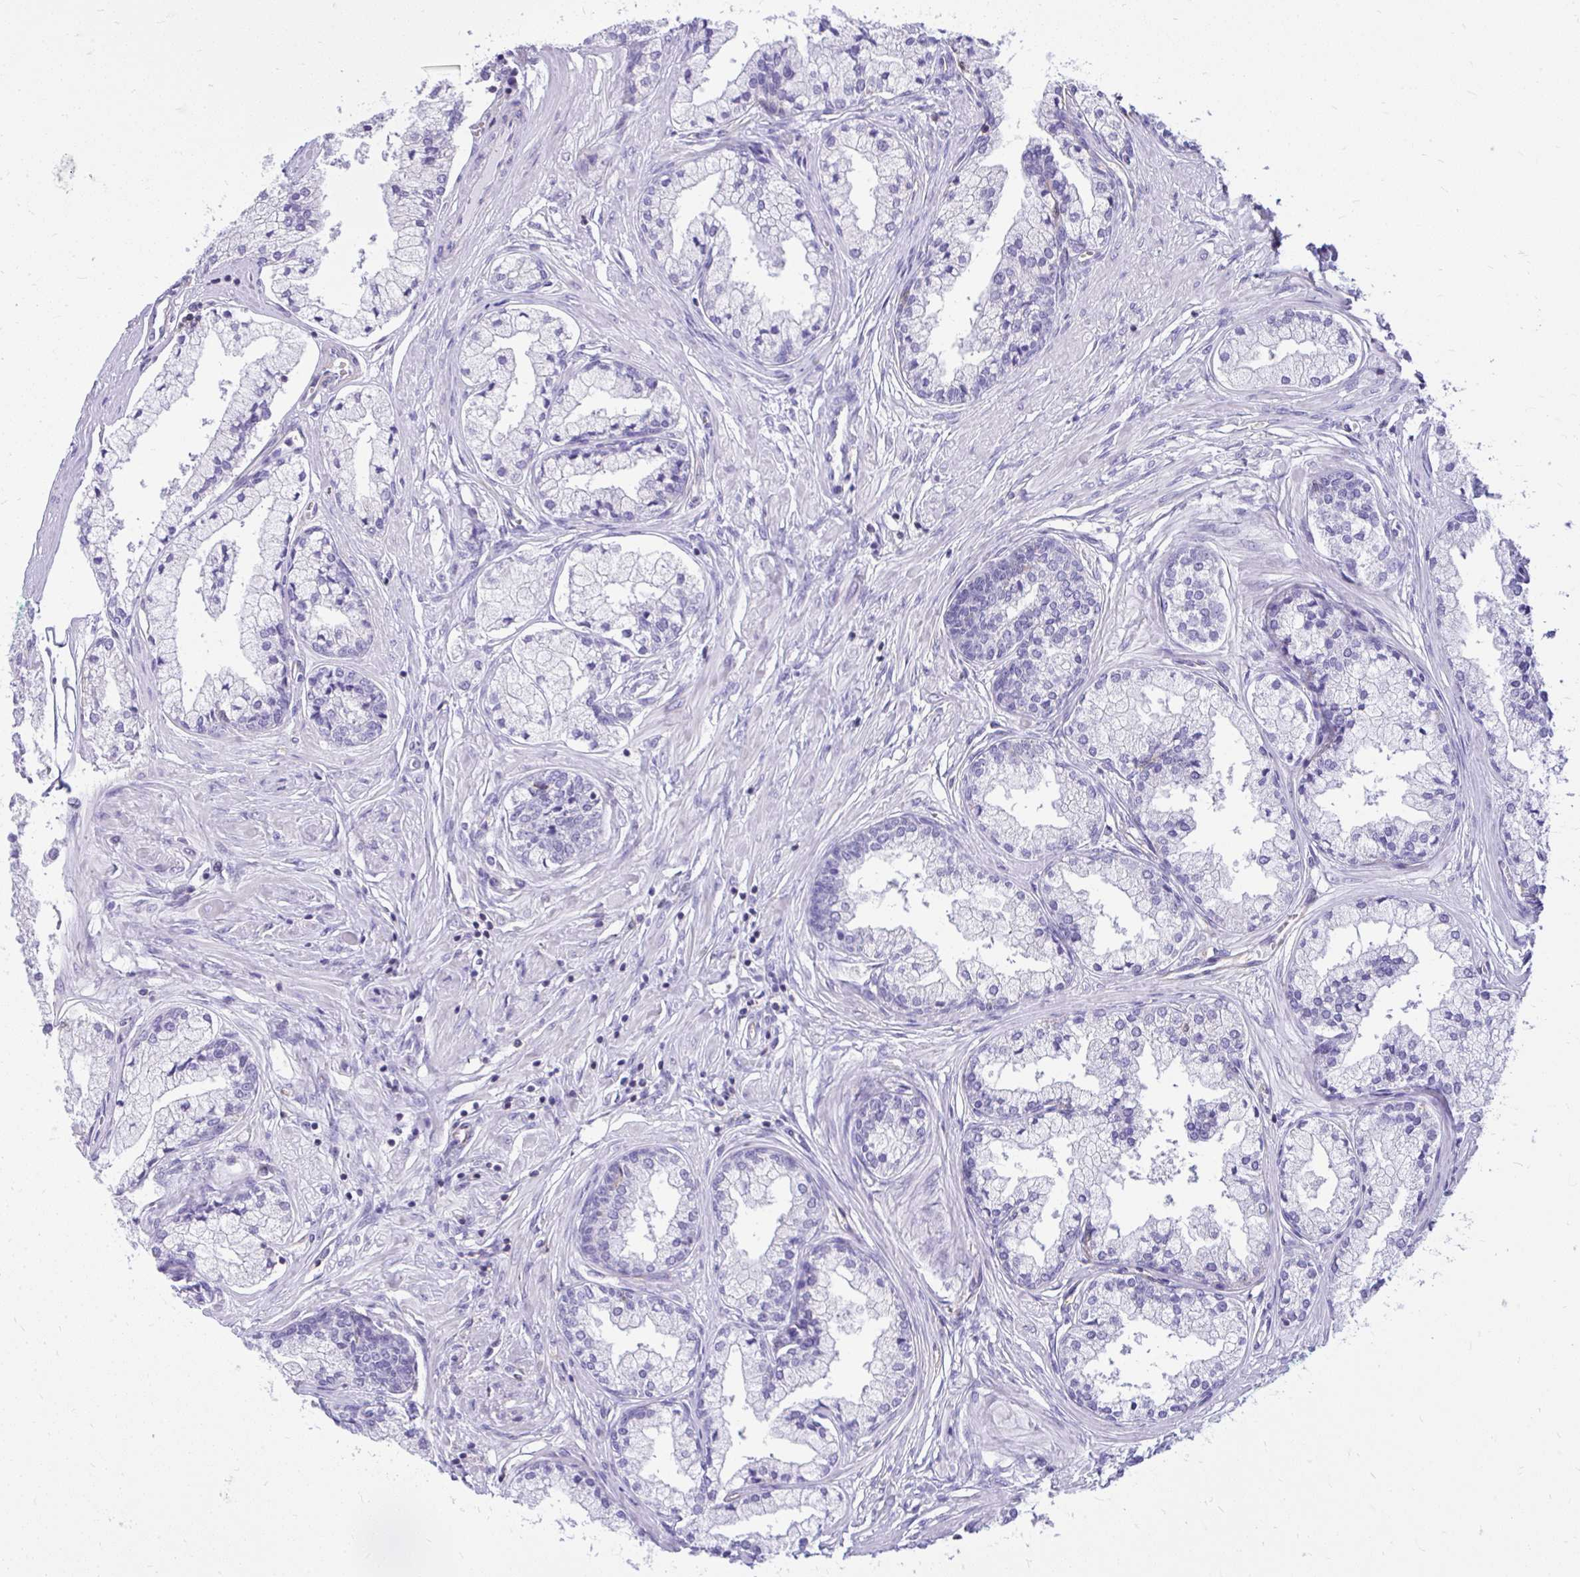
{"staining": {"intensity": "negative", "quantity": "none", "location": "none"}, "tissue": "prostate cancer", "cell_type": "Tumor cells", "image_type": "cancer", "snomed": [{"axis": "morphology", "description": "Adenocarcinoma, High grade"}, {"axis": "topography", "description": "Prostate"}], "caption": "High magnification brightfield microscopy of prostate cancer (adenocarcinoma (high-grade)) stained with DAB (3,3'-diaminobenzidine) (brown) and counterstained with hematoxylin (blue): tumor cells show no significant staining.", "gene": "GPRIN3", "patient": {"sex": "male", "age": 66}}